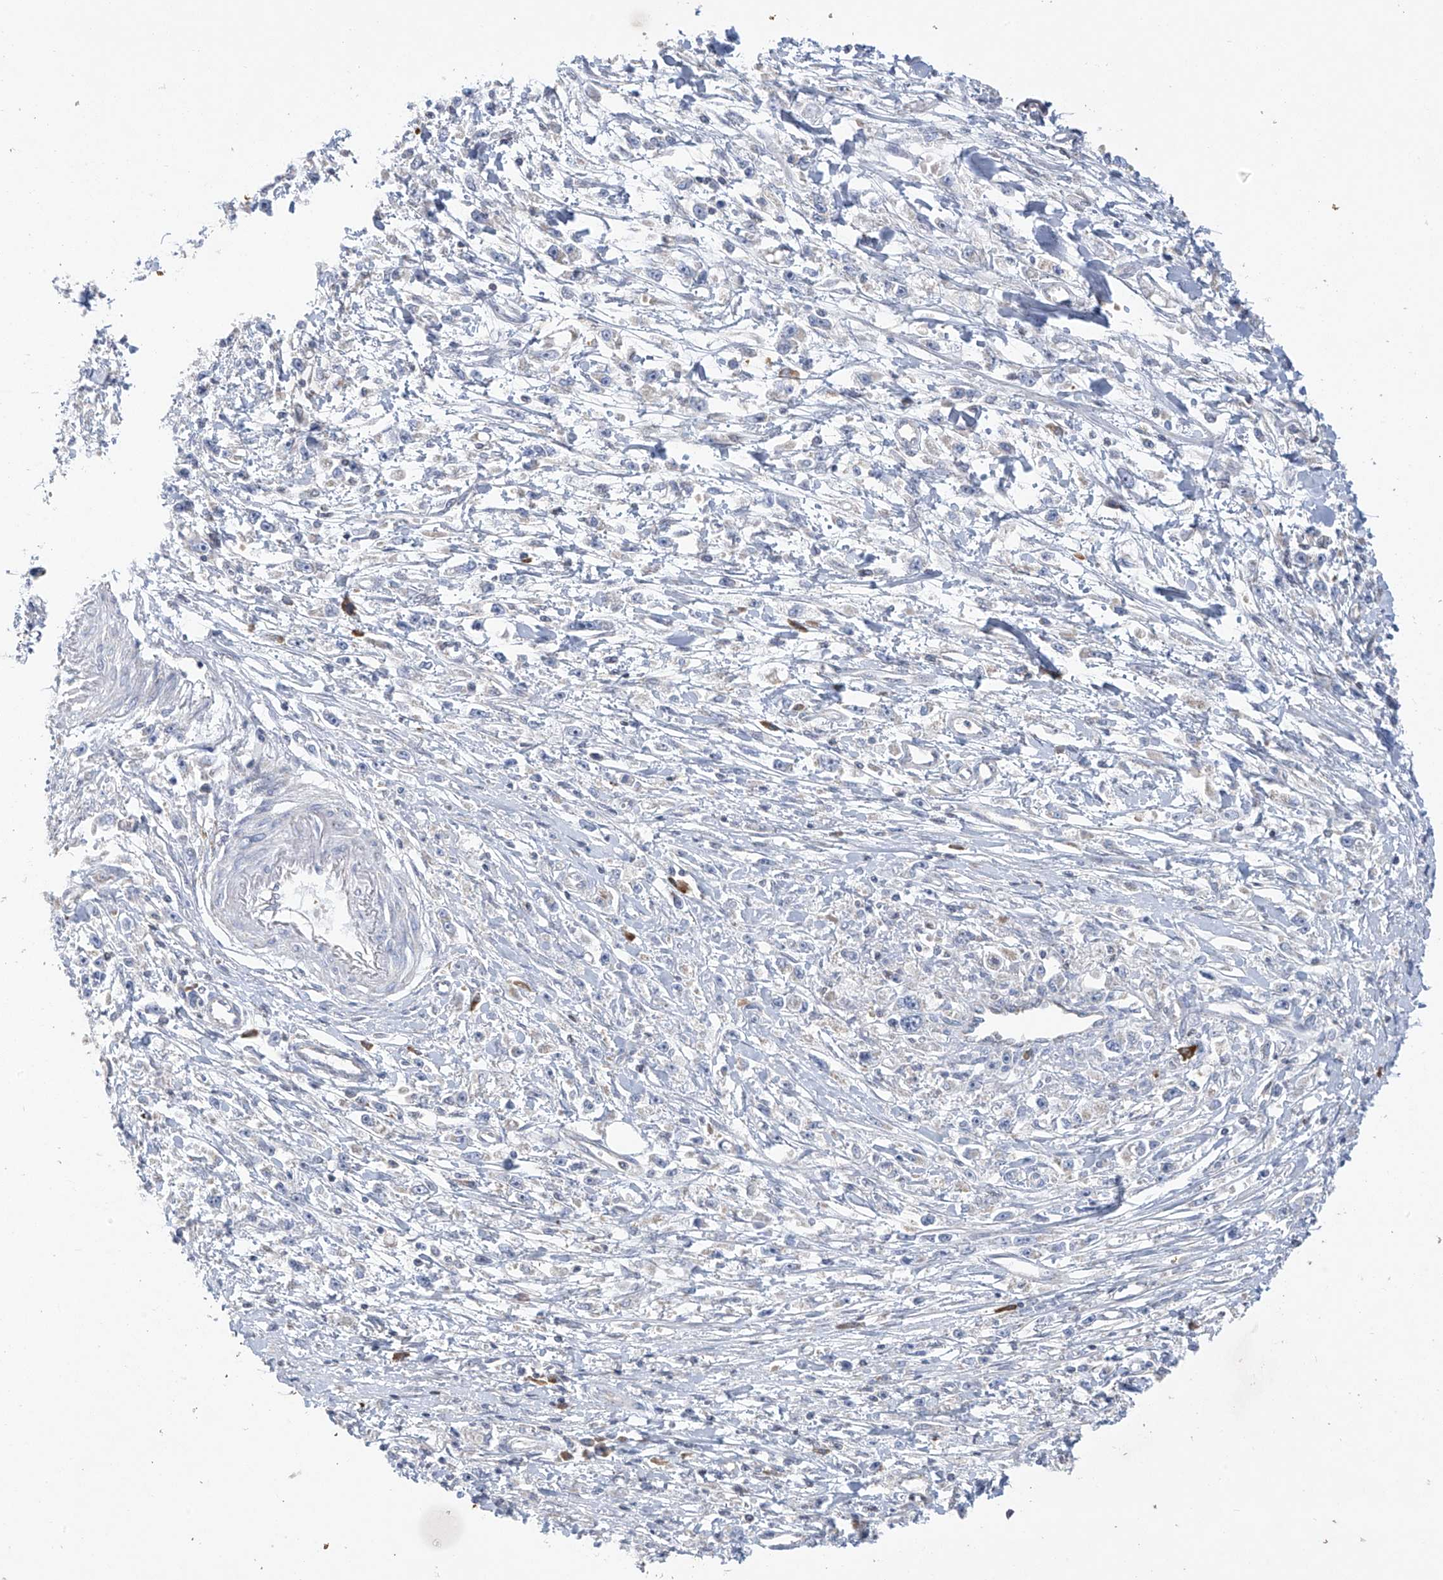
{"staining": {"intensity": "negative", "quantity": "none", "location": "none"}, "tissue": "stomach cancer", "cell_type": "Tumor cells", "image_type": "cancer", "snomed": [{"axis": "morphology", "description": "Adenocarcinoma, NOS"}, {"axis": "topography", "description": "Stomach"}], "caption": "Image shows no protein staining in tumor cells of stomach adenocarcinoma tissue.", "gene": "SLCO4A1", "patient": {"sex": "female", "age": 59}}